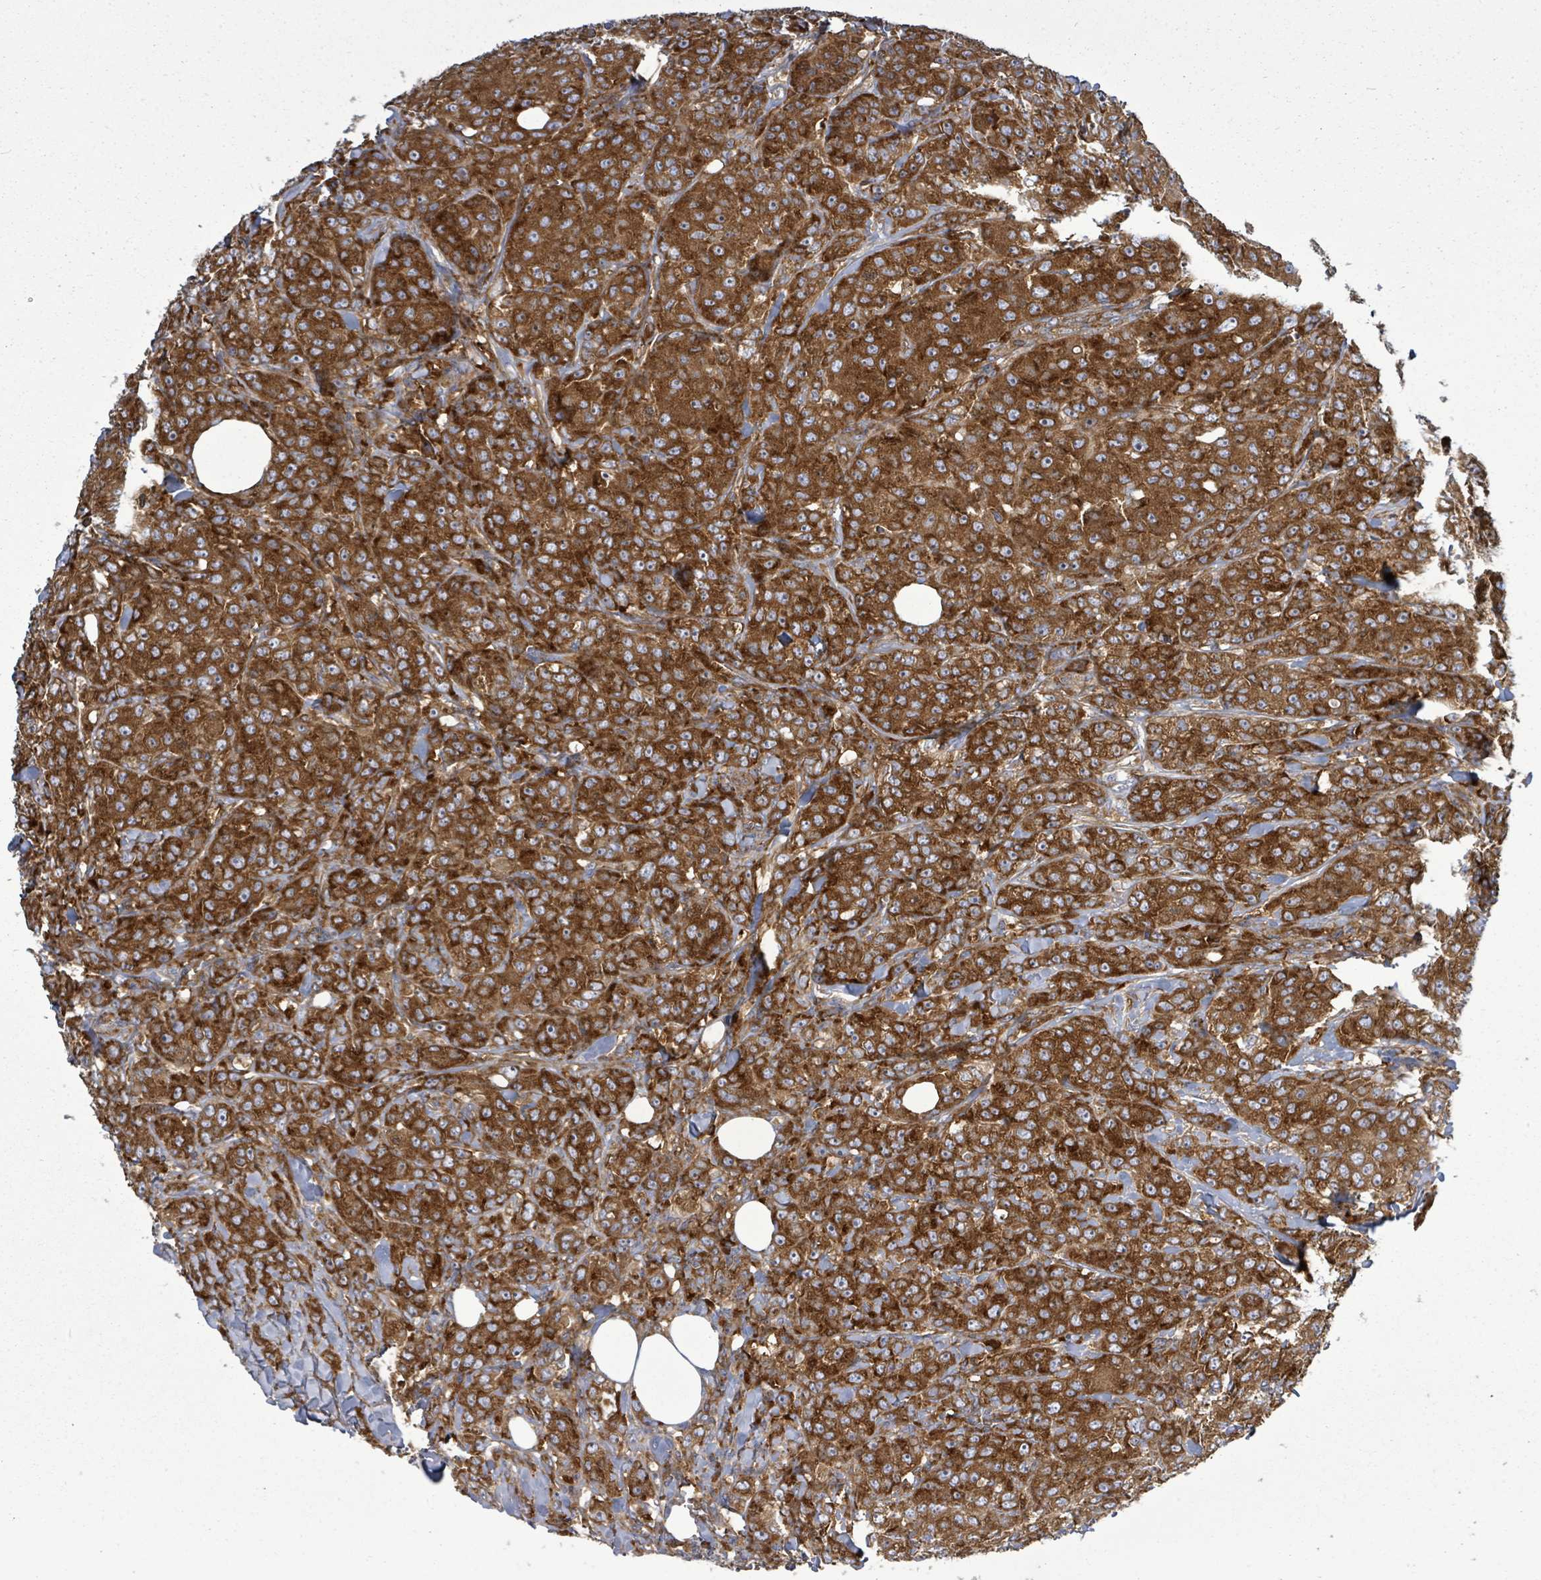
{"staining": {"intensity": "strong", "quantity": ">75%", "location": "cytoplasmic/membranous"}, "tissue": "breast cancer", "cell_type": "Tumor cells", "image_type": "cancer", "snomed": [{"axis": "morphology", "description": "Duct carcinoma"}, {"axis": "topography", "description": "Breast"}], "caption": "A brown stain highlights strong cytoplasmic/membranous positivity of a protein in human breast cancer (intraductal carcinoma) tumor cells. The staining is performed using DAB (3,3'-diaminobenzidine) brown chromogen to label protein expression. The nuclei are counter-stained blue using hematoxylin.", "gene": "EIF3C", "patient": {"sex": "female", "age": 43}}